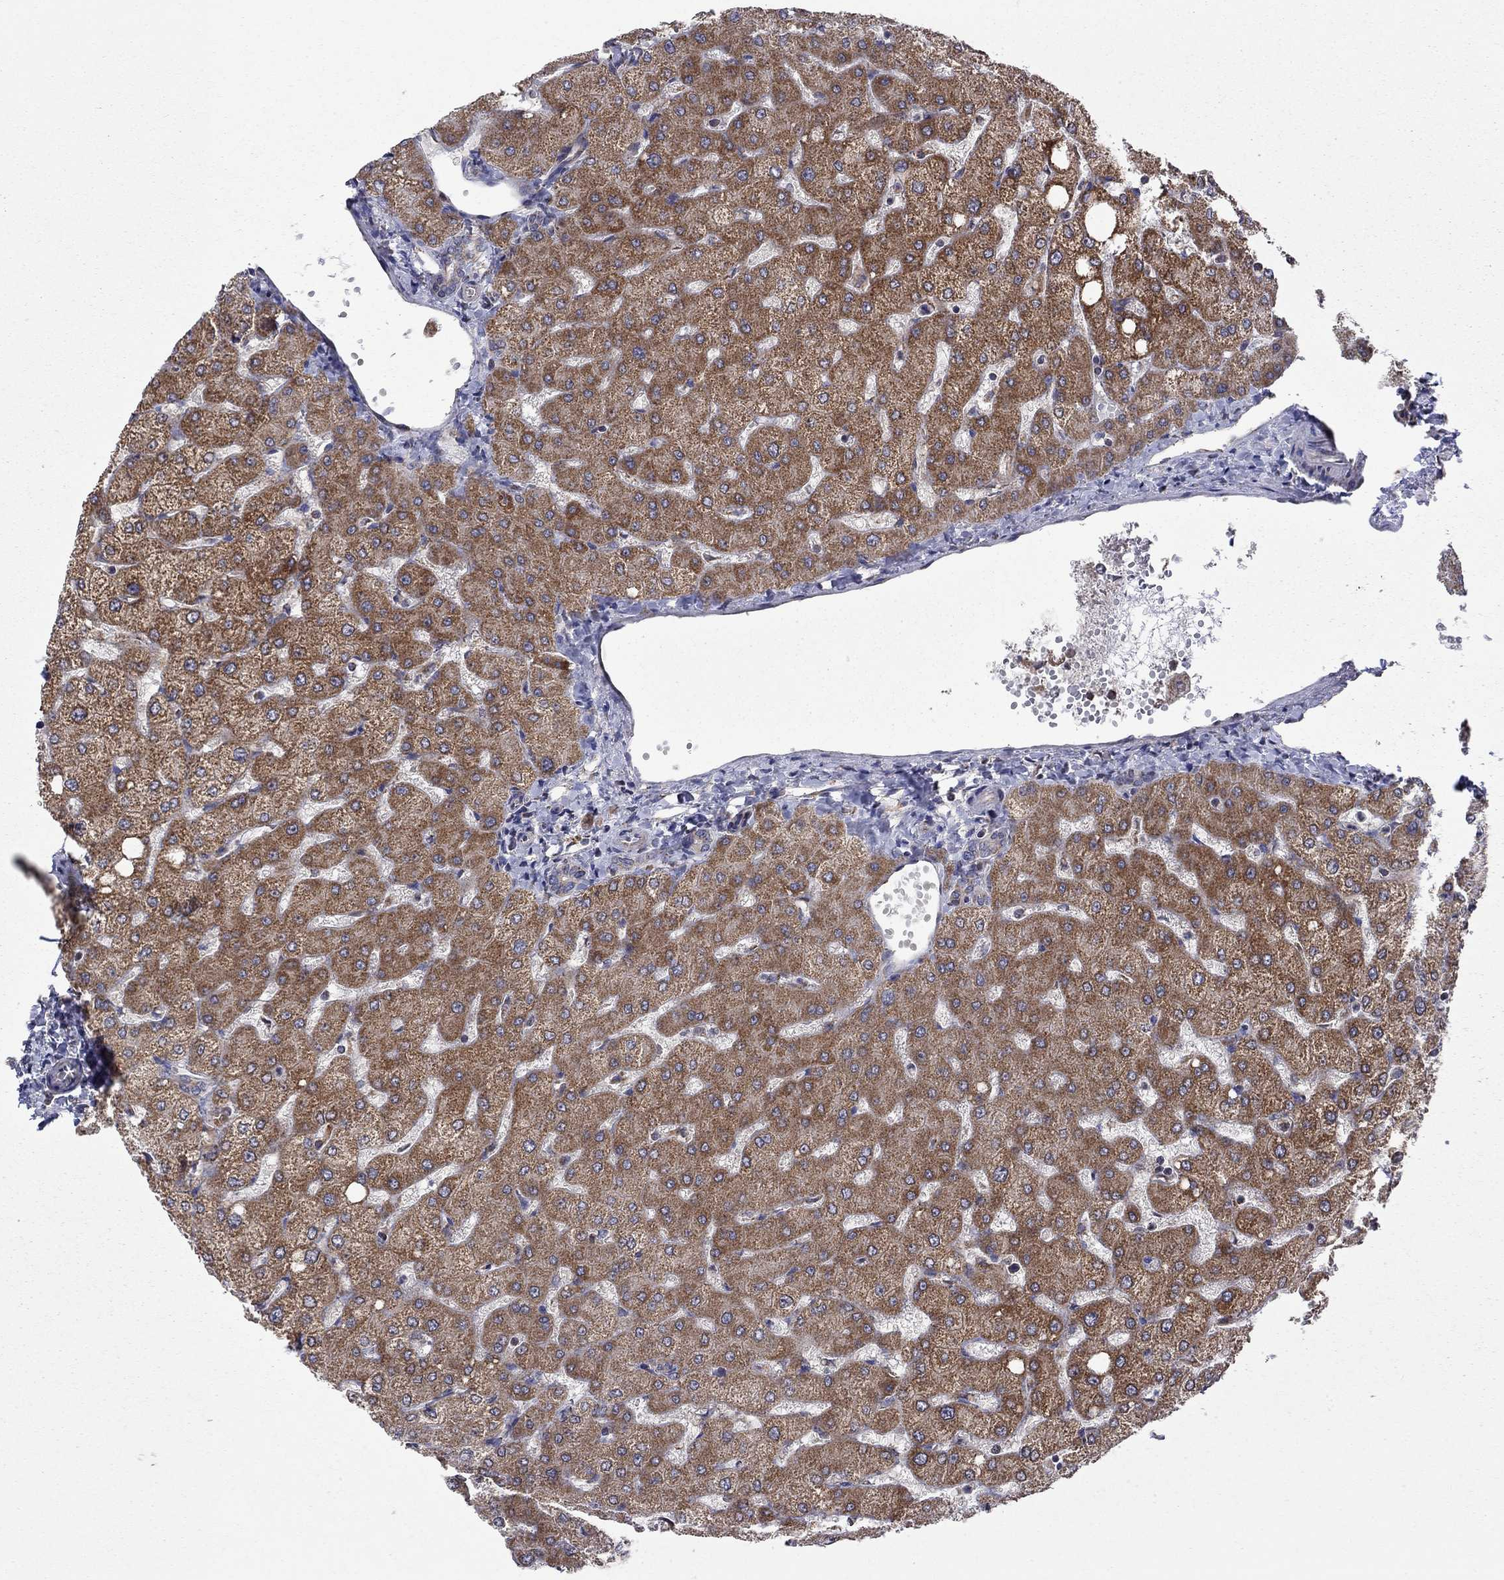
{"staining": {"intensity": "negative", "quantity": "none", "location": "none"}, "tissue": "liver", "cell_type": "Cholangiocytes", "image_type": "normal", "snomed": [{"axis": "morphology", "description": "Normal tissue, NOS"}, {"axis": "topography", "description": "Liver"}], "caption": "Immunohistochemistry photomicrograph of benign liver stained for a protein (brown), which demonstrates no staining in cholangiocytes. The staining is performed using DAB brown chromogen with nuclei counter-stained in using hematoxylin.", "gene": "NDUFB1", "patient": {"sex": "female", "age": 54}}